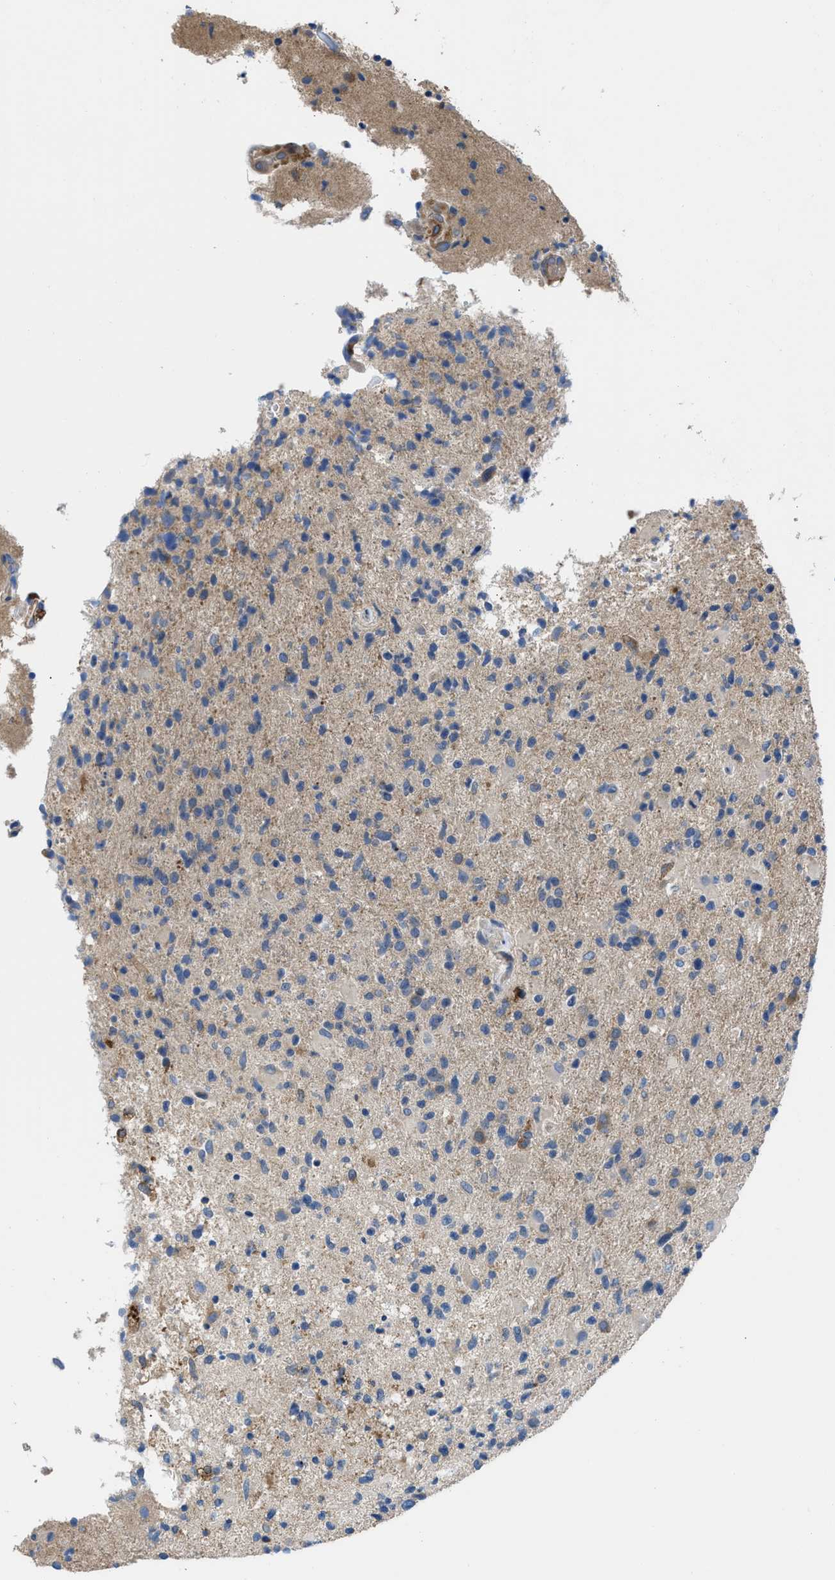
{"staining": {"intensity": "moderate", "quantity": "<25%", "location": "cytoplasmic/membranous"}, "tissue": "glioma", "cell_type": "Tumor cells", "image_type": "cancer", "snomed": [{"axis": "morphology", "description": "Glioma, malignant, High grade"}, {"axis": "topography", "description": "Brain"}], "caption": "Protein expression analysis of malignant high-grade glioma exhibits moderate cytoplasmic/membranous staining in about <25% of tumor cells.", "gene": "CHKB", "patient": {"sex": "male", "age": 72}}